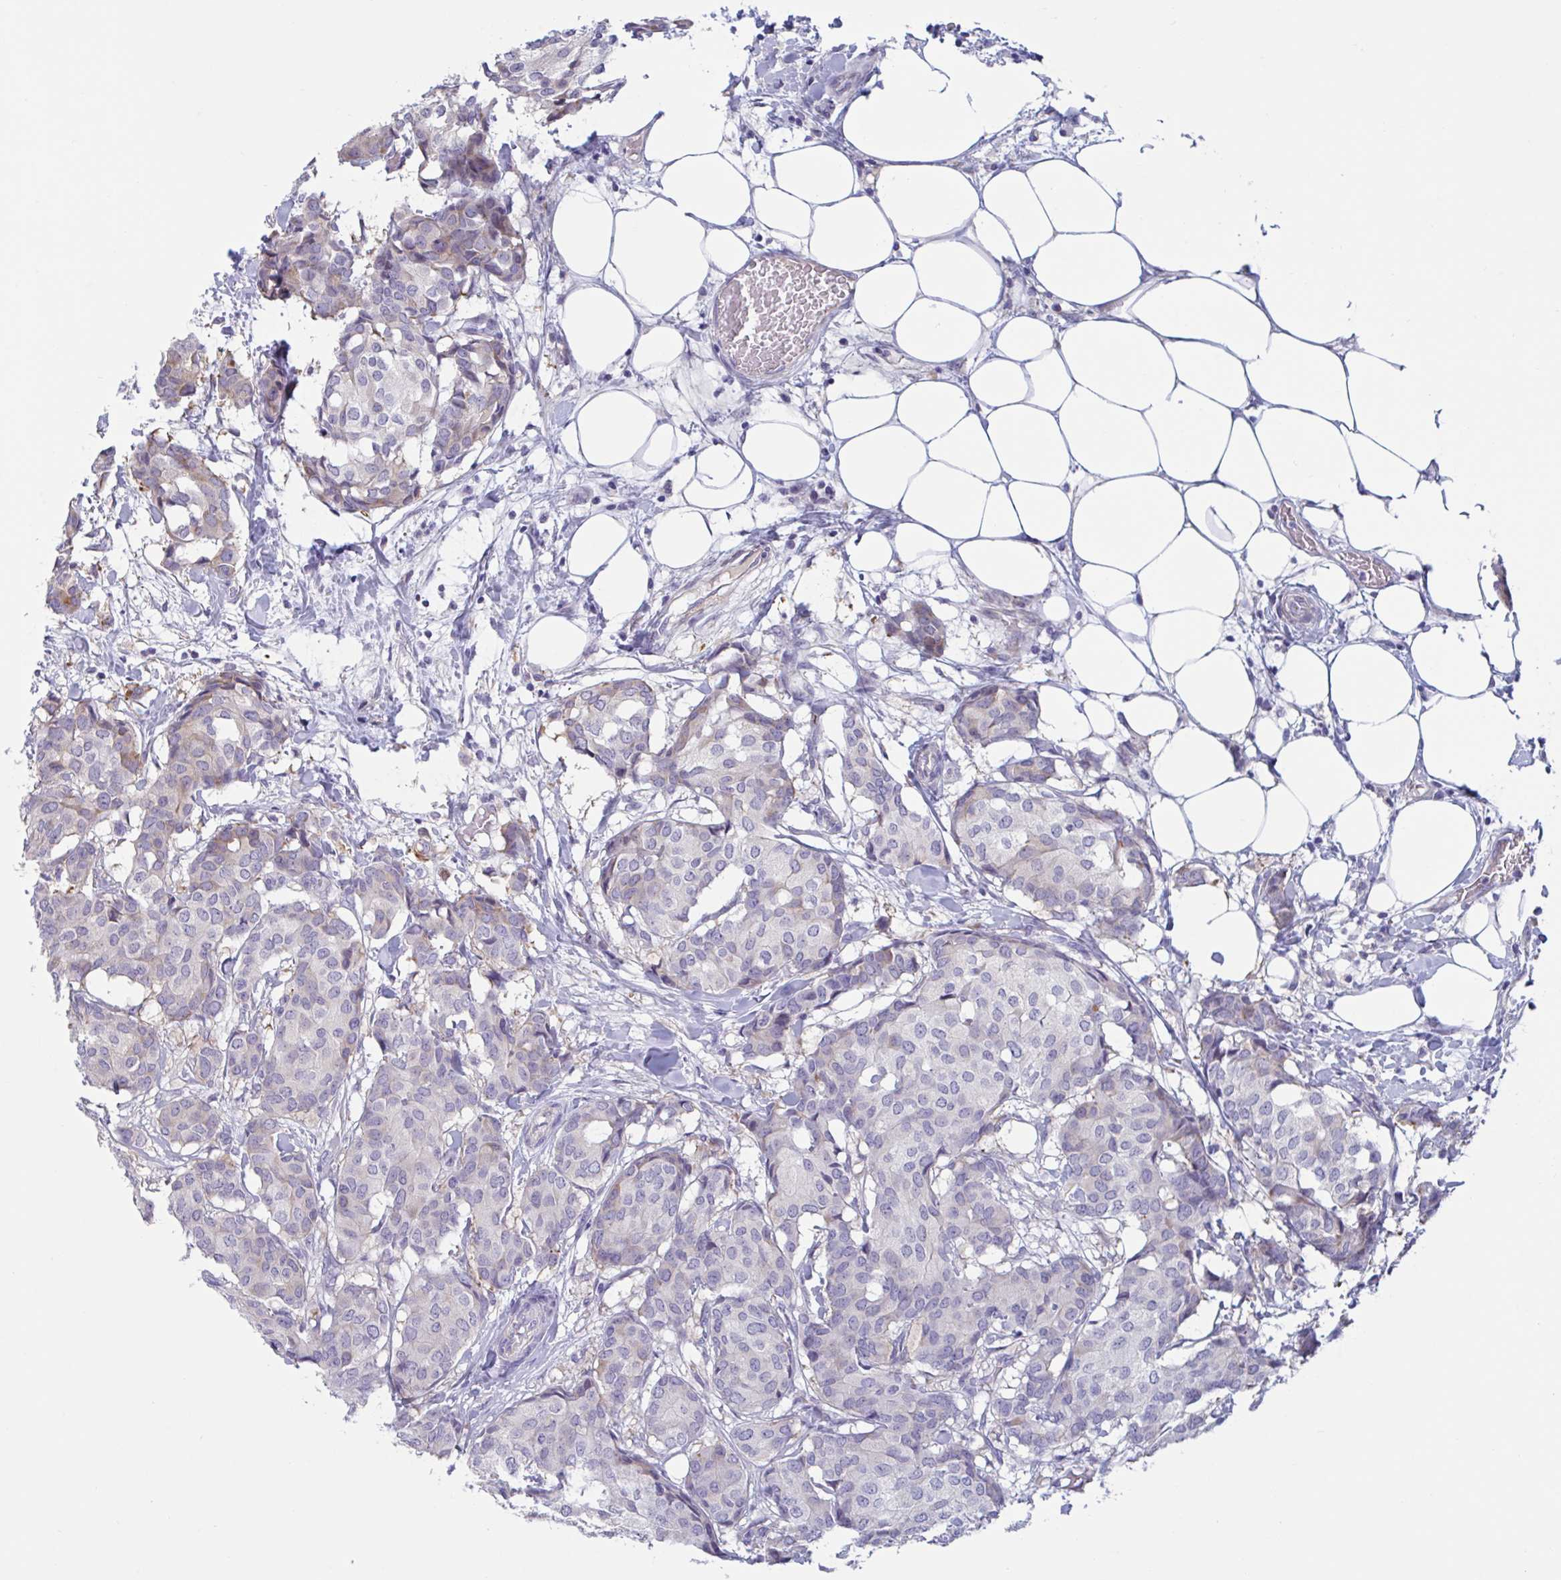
{"staining": {"intensity": "negative", "quantity": "none", "location": "none"}, "tissue": "breast cancer", "cell_type": "Tumor cells", "image_type": "cancer", "snomed": [{"axis": "morphology", "description": "Duct carcinoma"}, {"axis": "topography", "description": "Breast"}], "caption": "Tumor cells show no significant protein staining in breast cancer (intraductal carcinoma).", "gene": "MS4A14", "patient": {"sex": "female", "age": 75}}